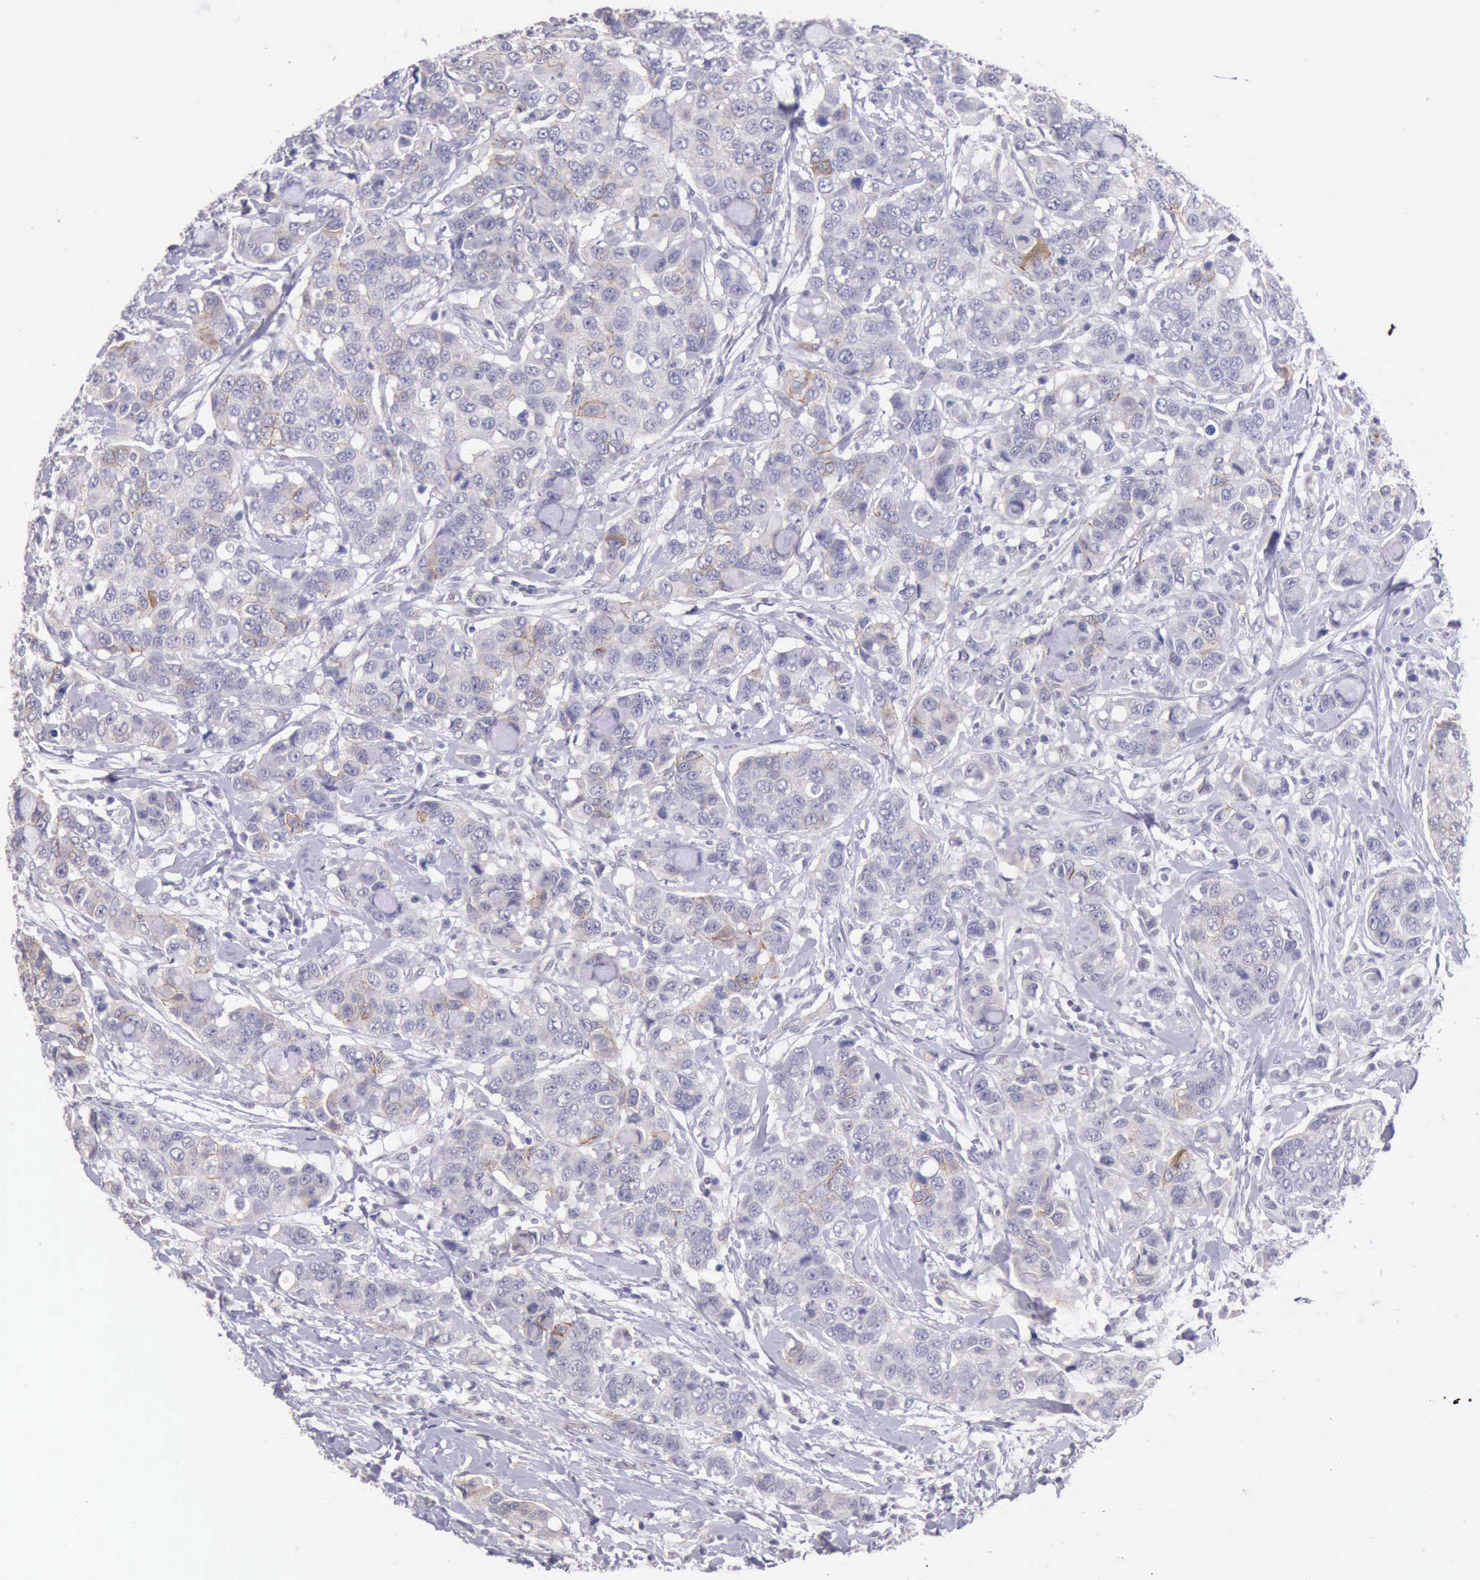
{"staining": {"intensity": "weak", "quantity": "25%-75%", "location": "cytoplasmic/membranous"}, "tissue": "breast cancer", "cell_type": "Tumor cells", "image_type": "cancer", "snomed": [{"axis": "morphology", "description": "Duct carcinoma"}, {"axis": "topography", "description": "Breast"}], "caption": "IHC micrograph of breast invasive ductal carcinoma stained for a protein (brown), which demonstrates low levels of weak cytoplasmic/membranous positivity in approximately 25%-75% of tumor cells.", "gene": "KCND1", "patient": {"sex": "female", "age": 27}}